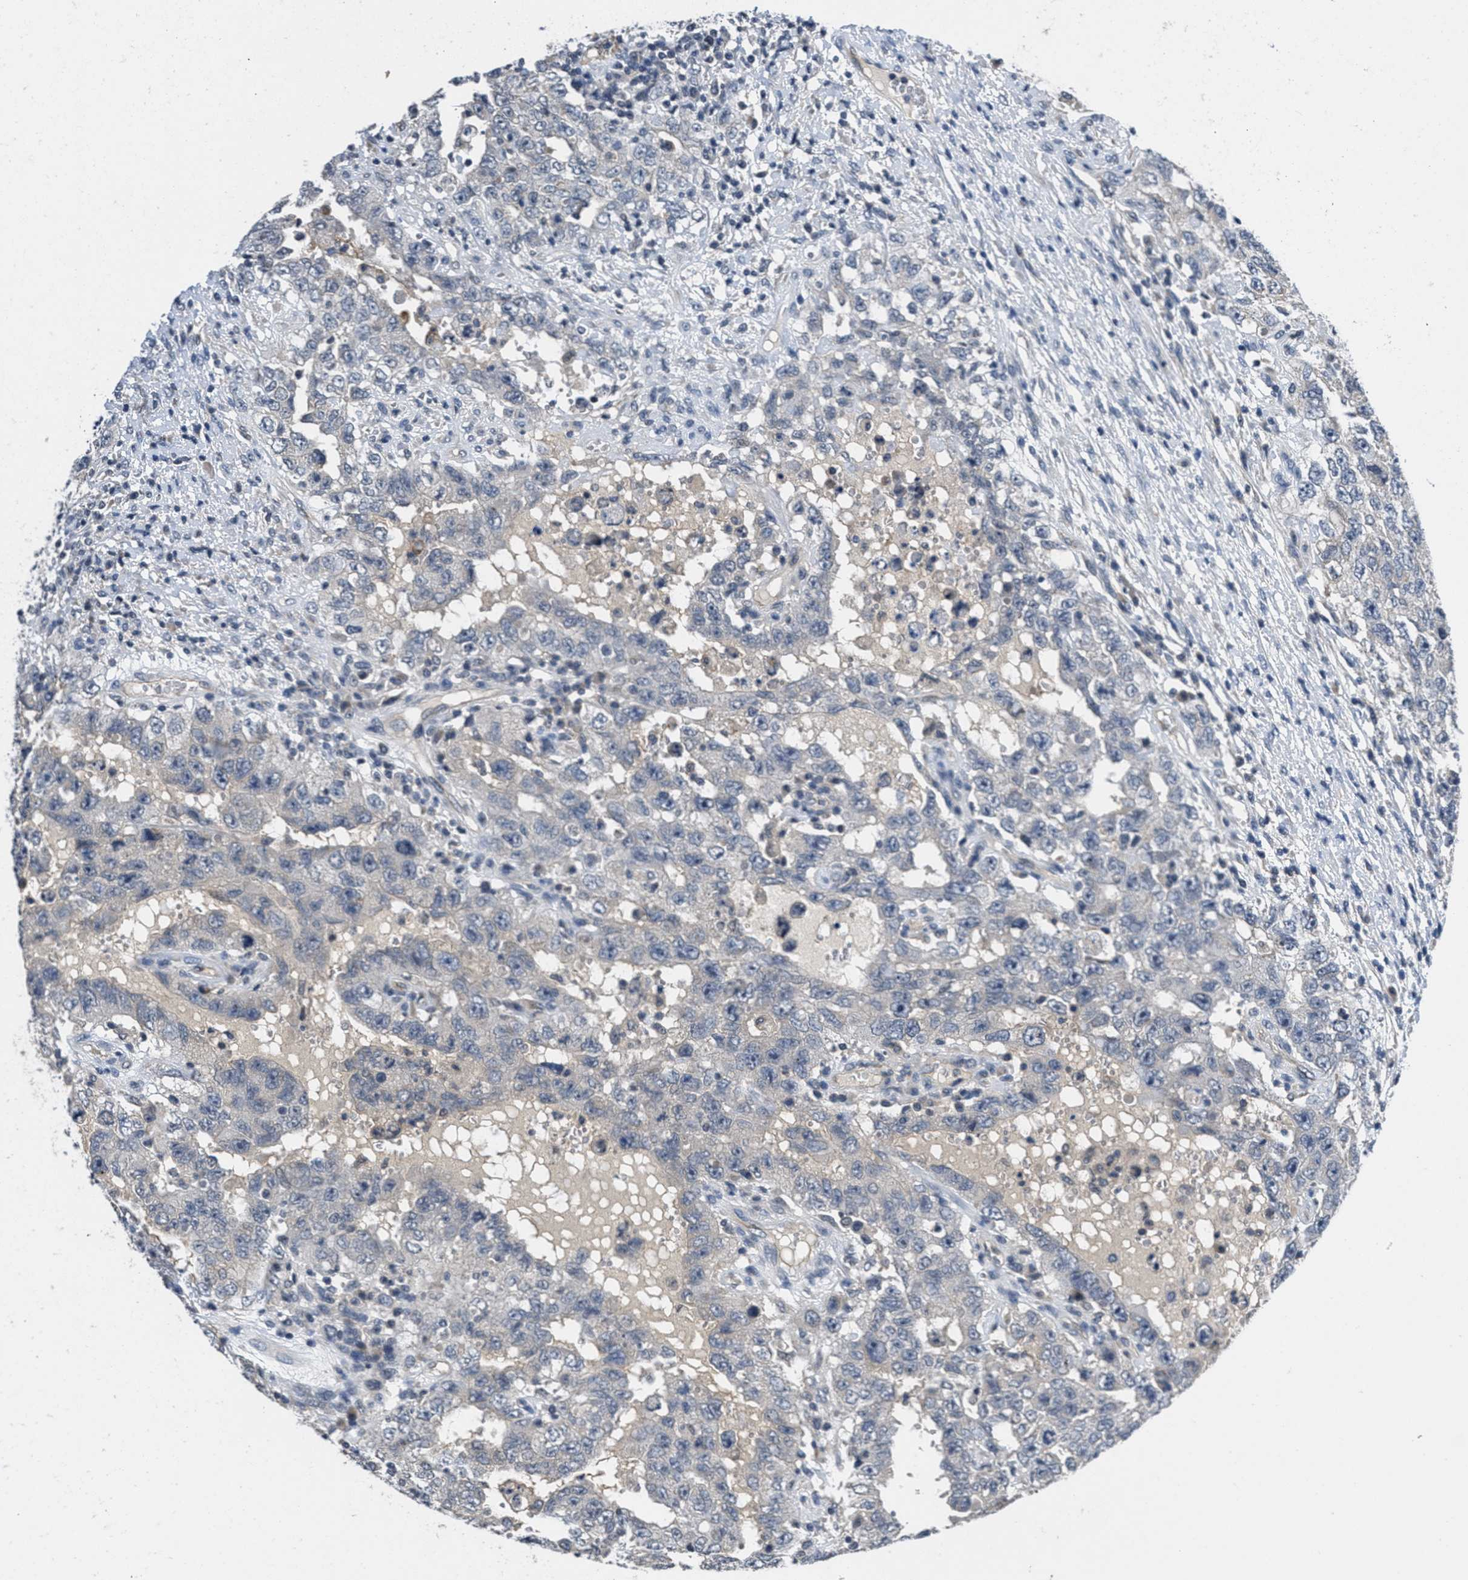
{"staining": {"intensity": "negative", "quantity": "none", "location": "none"}, "tissue": "testis cancer", "cell_type": "Tumor cells", "image_type": "cancer", "snomed": [{"axis": "morphology", "description": "Carcinoma, Embryonal, NOS"}, {"axis": "topography", "description": "Testis"}], "caption": "Micrograph shows no significant protein staining in tumor cells of testis cancer.", "gene": "ANGPT1", "patient": {"sex": "male", "age": 26}}